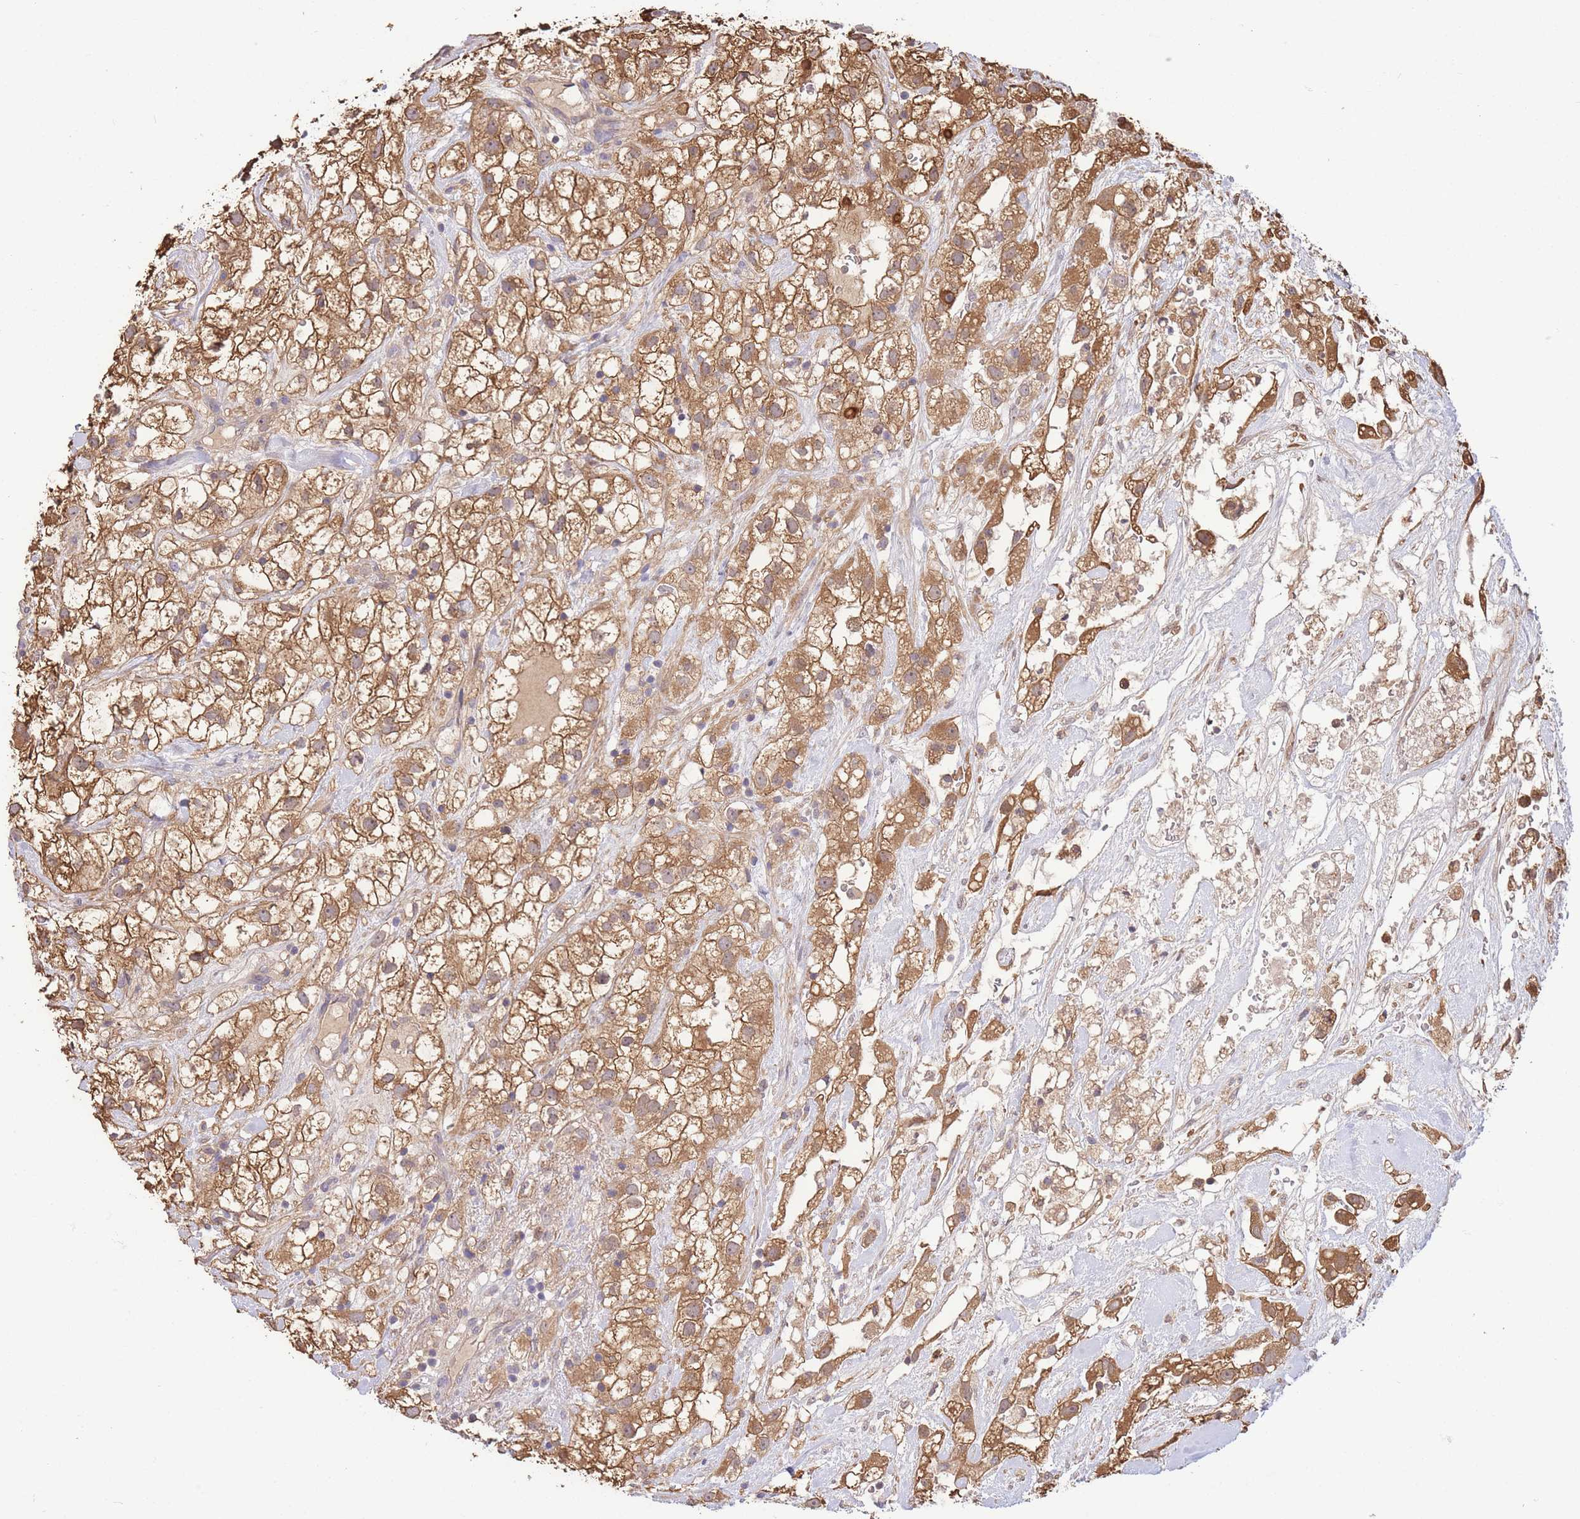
{"staining": {"intensity": "moderate", "quantity": ">75%", "location": "cytoplasmic/membranous"}, "tissue": "renal cancer", "cell_type": "Tumor cells", "image_type": "cancer", "snomed": [{"axis": "morphology", "description": "Adenocarcinoma, NOS"}, {"axis": "topography", "description": "Kidney"}], "caption": "Moderate cytoplasmic/membranous protein expression is appreciated in approximately >75% of tumor cells in renal cancer.", "gene": "ZNF304", "patient": {"sex": "male", "age": 59}}